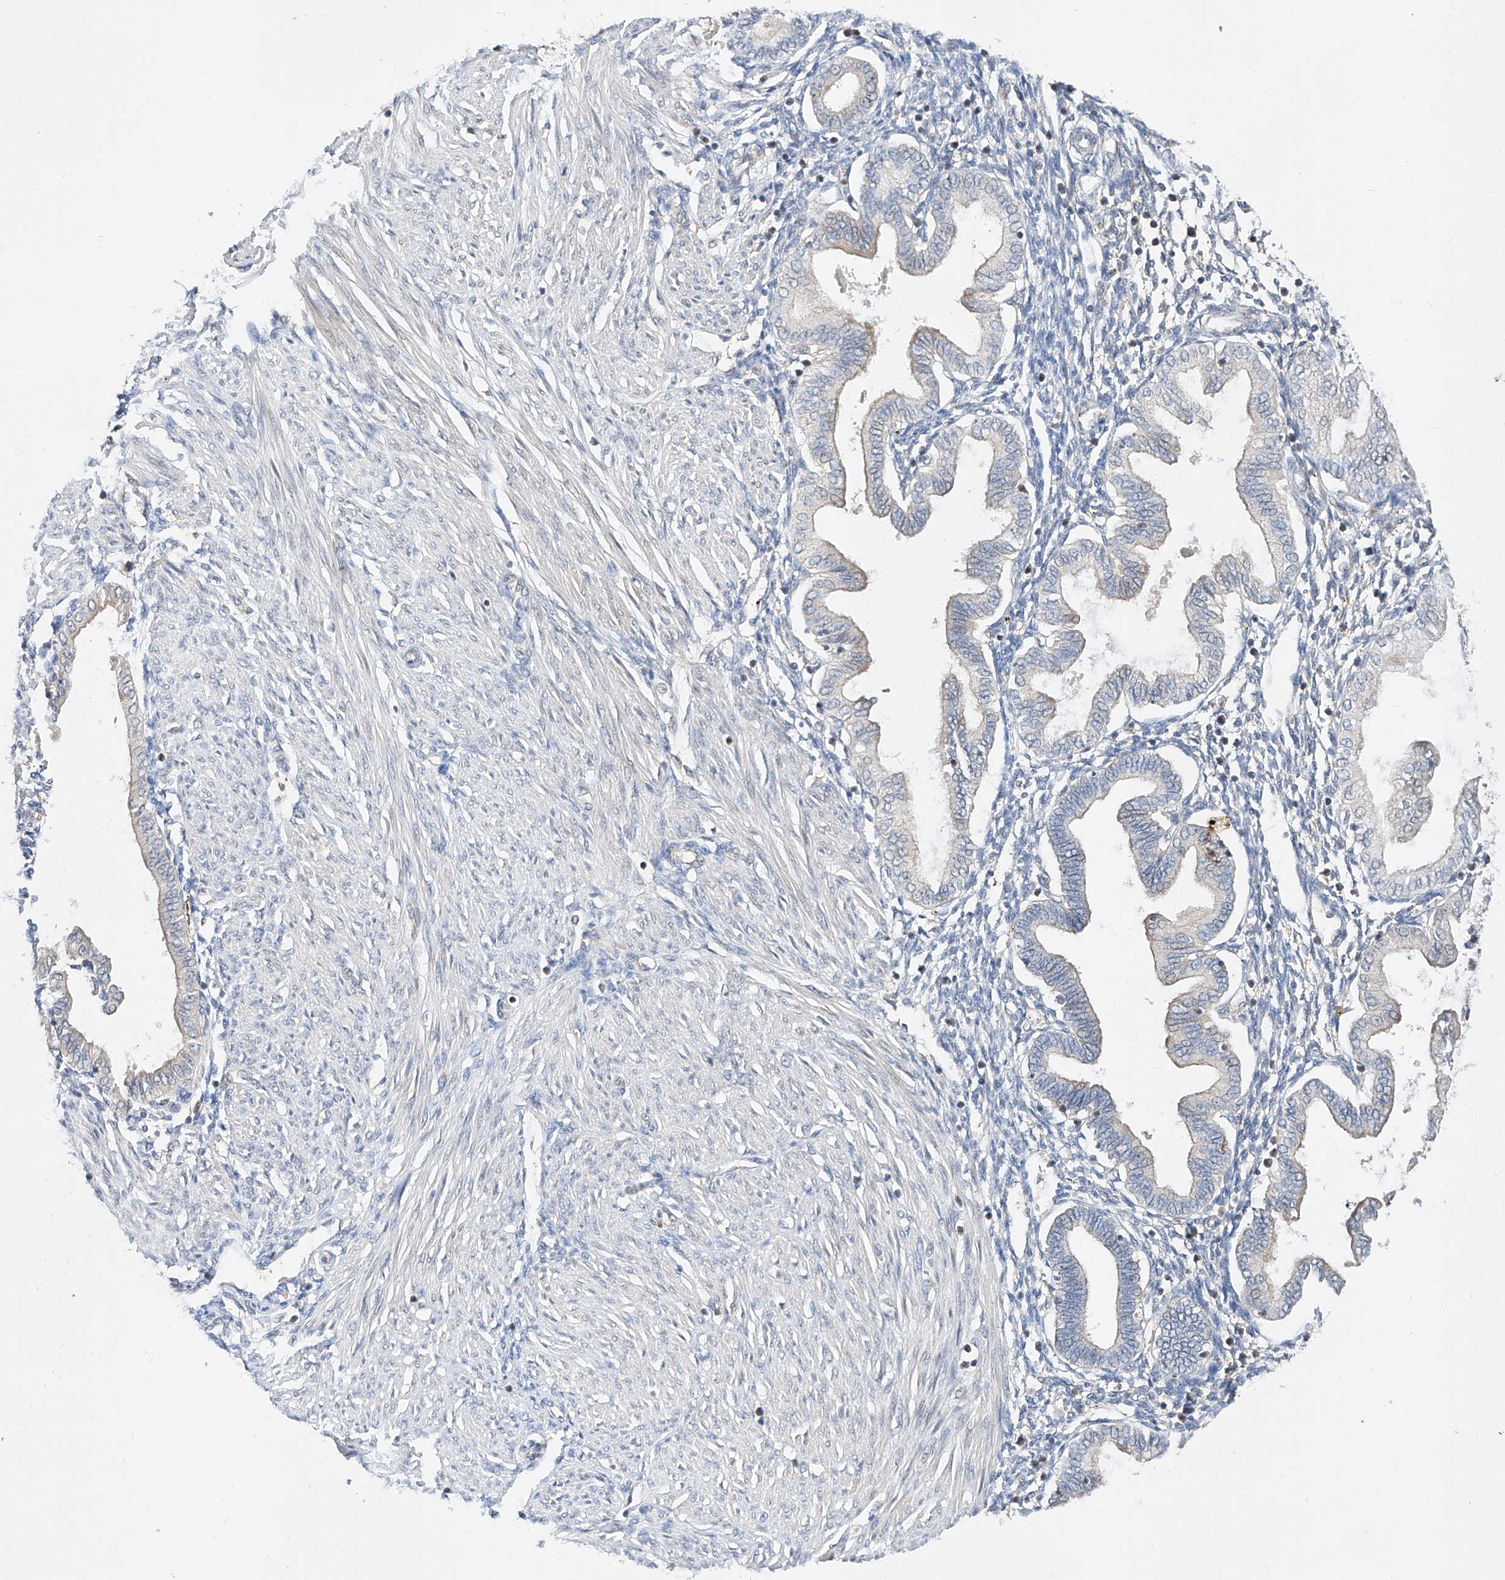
{"staining": {"intensity": "negative", "quantity": "none", "location": "none"}, "tissue": "endometrium", "cell_type": "Cells in endometrial stroma", "image_type": "normal", "snomed": [{"axis": "morphology", "description": "Normal tissue, NOS"}, {"axis": "topography", "description": "Endometrium"}], "caption": "Micrograph shows no protein staining in cells in endometrial stroma of benign endometrium. The staining is performed using DAB (3,3'-diaminobenzidine) brown chromogen with nuclei counter-stained in using hematoxylin.", "gene": "DIRAS3", "patient": {"sex": "female", "age": 53}}